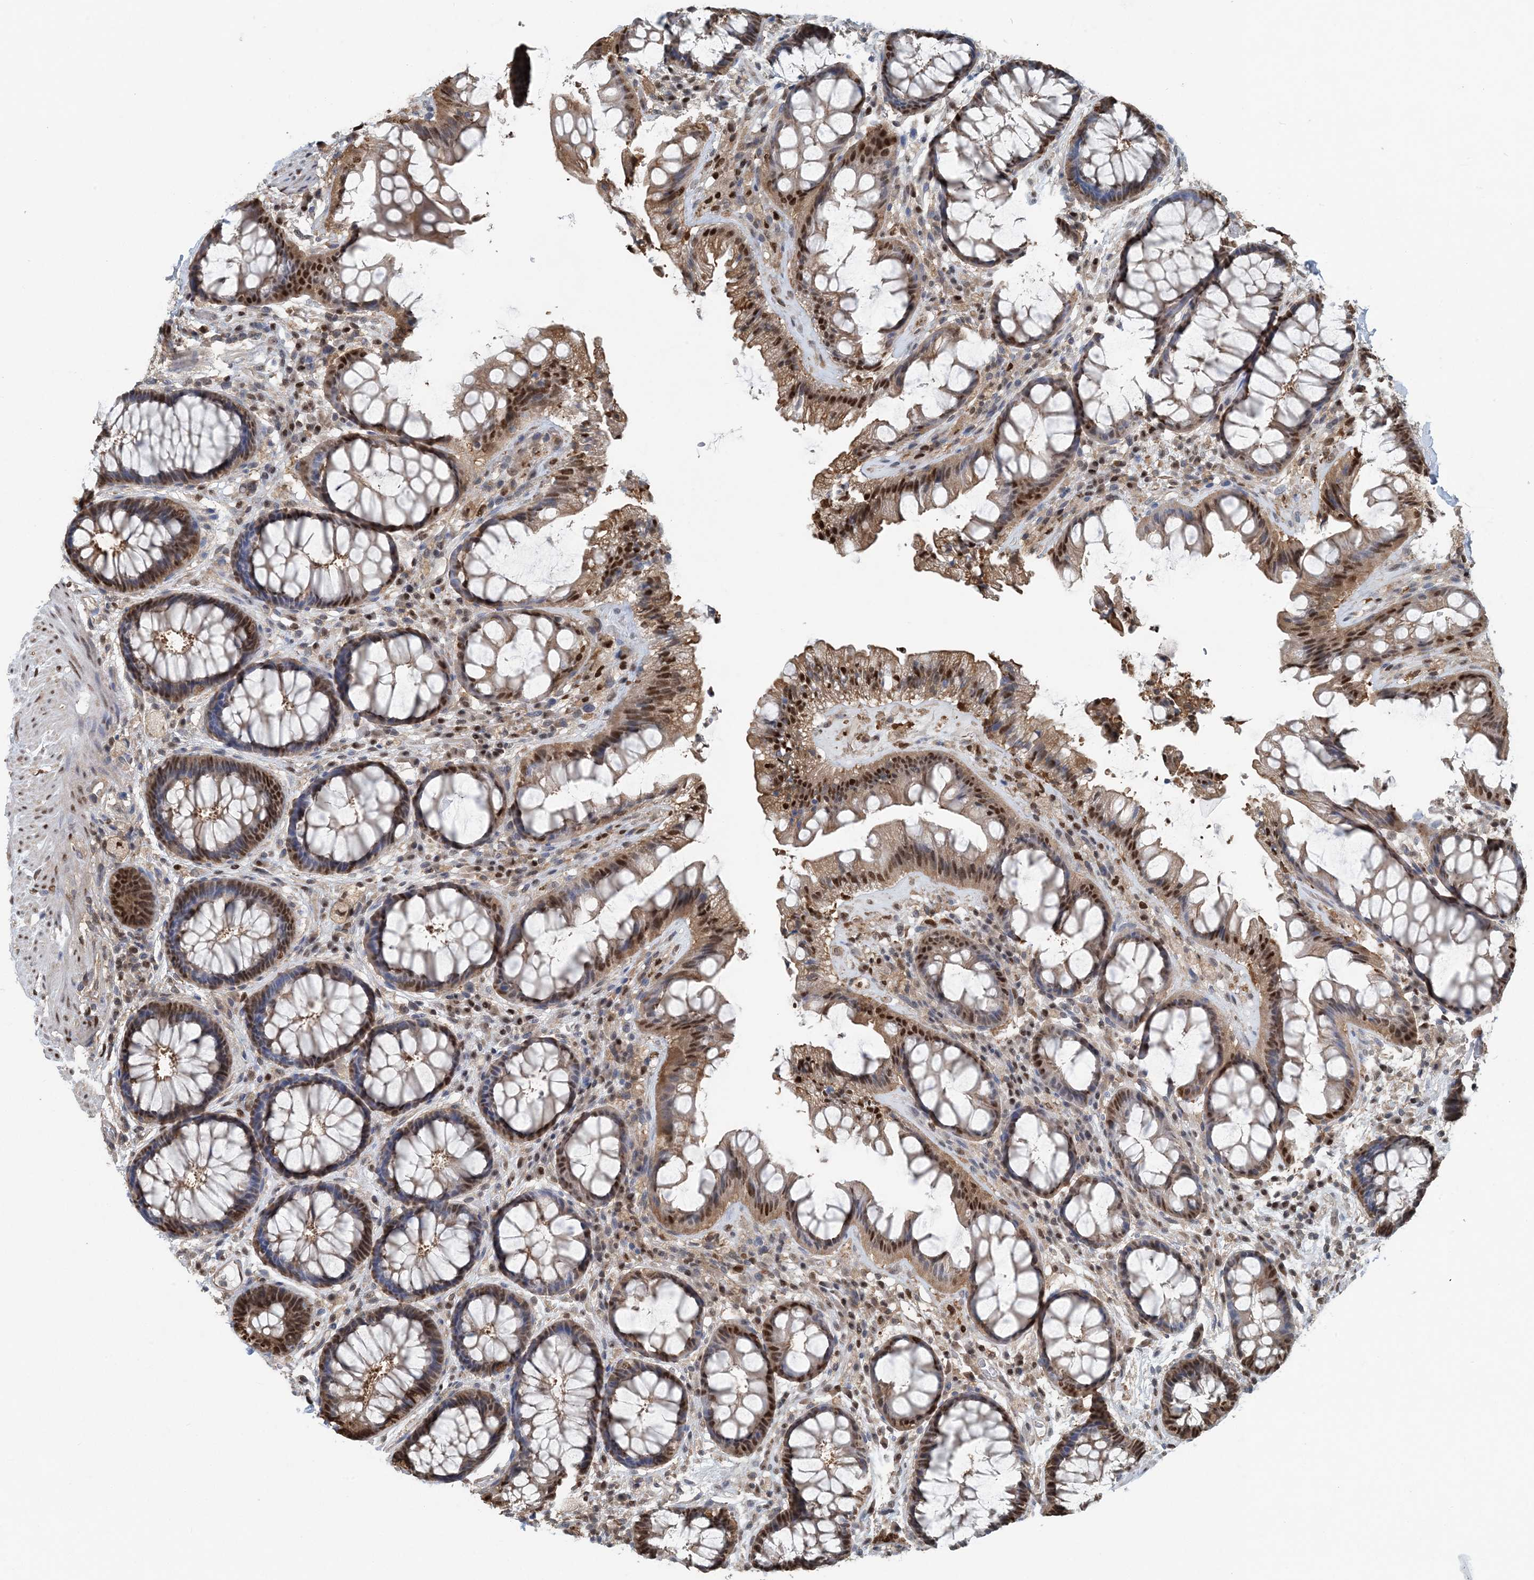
{"staining": {"intensity": "strong", "quantity": ">75%", "location": "nuclear"}, "tissue": "rectum", "cell_type": "Glandular cells", "image_type": "normal", "snomed": [{"axis": "morphology", "description": "Normal tissue, NOS"}, {"axis": "topography", "description": "Rectum"}], "caption": "An immunohistochemistry image of benign tissue is shown. Protein staining in brown shows strong nuclear positivity in rectum within glandular cells. (IHC, brightfield microscopy, high magnification).", "gene": "HIKESHI", "patient": {"sex": "female", "age": 46}}